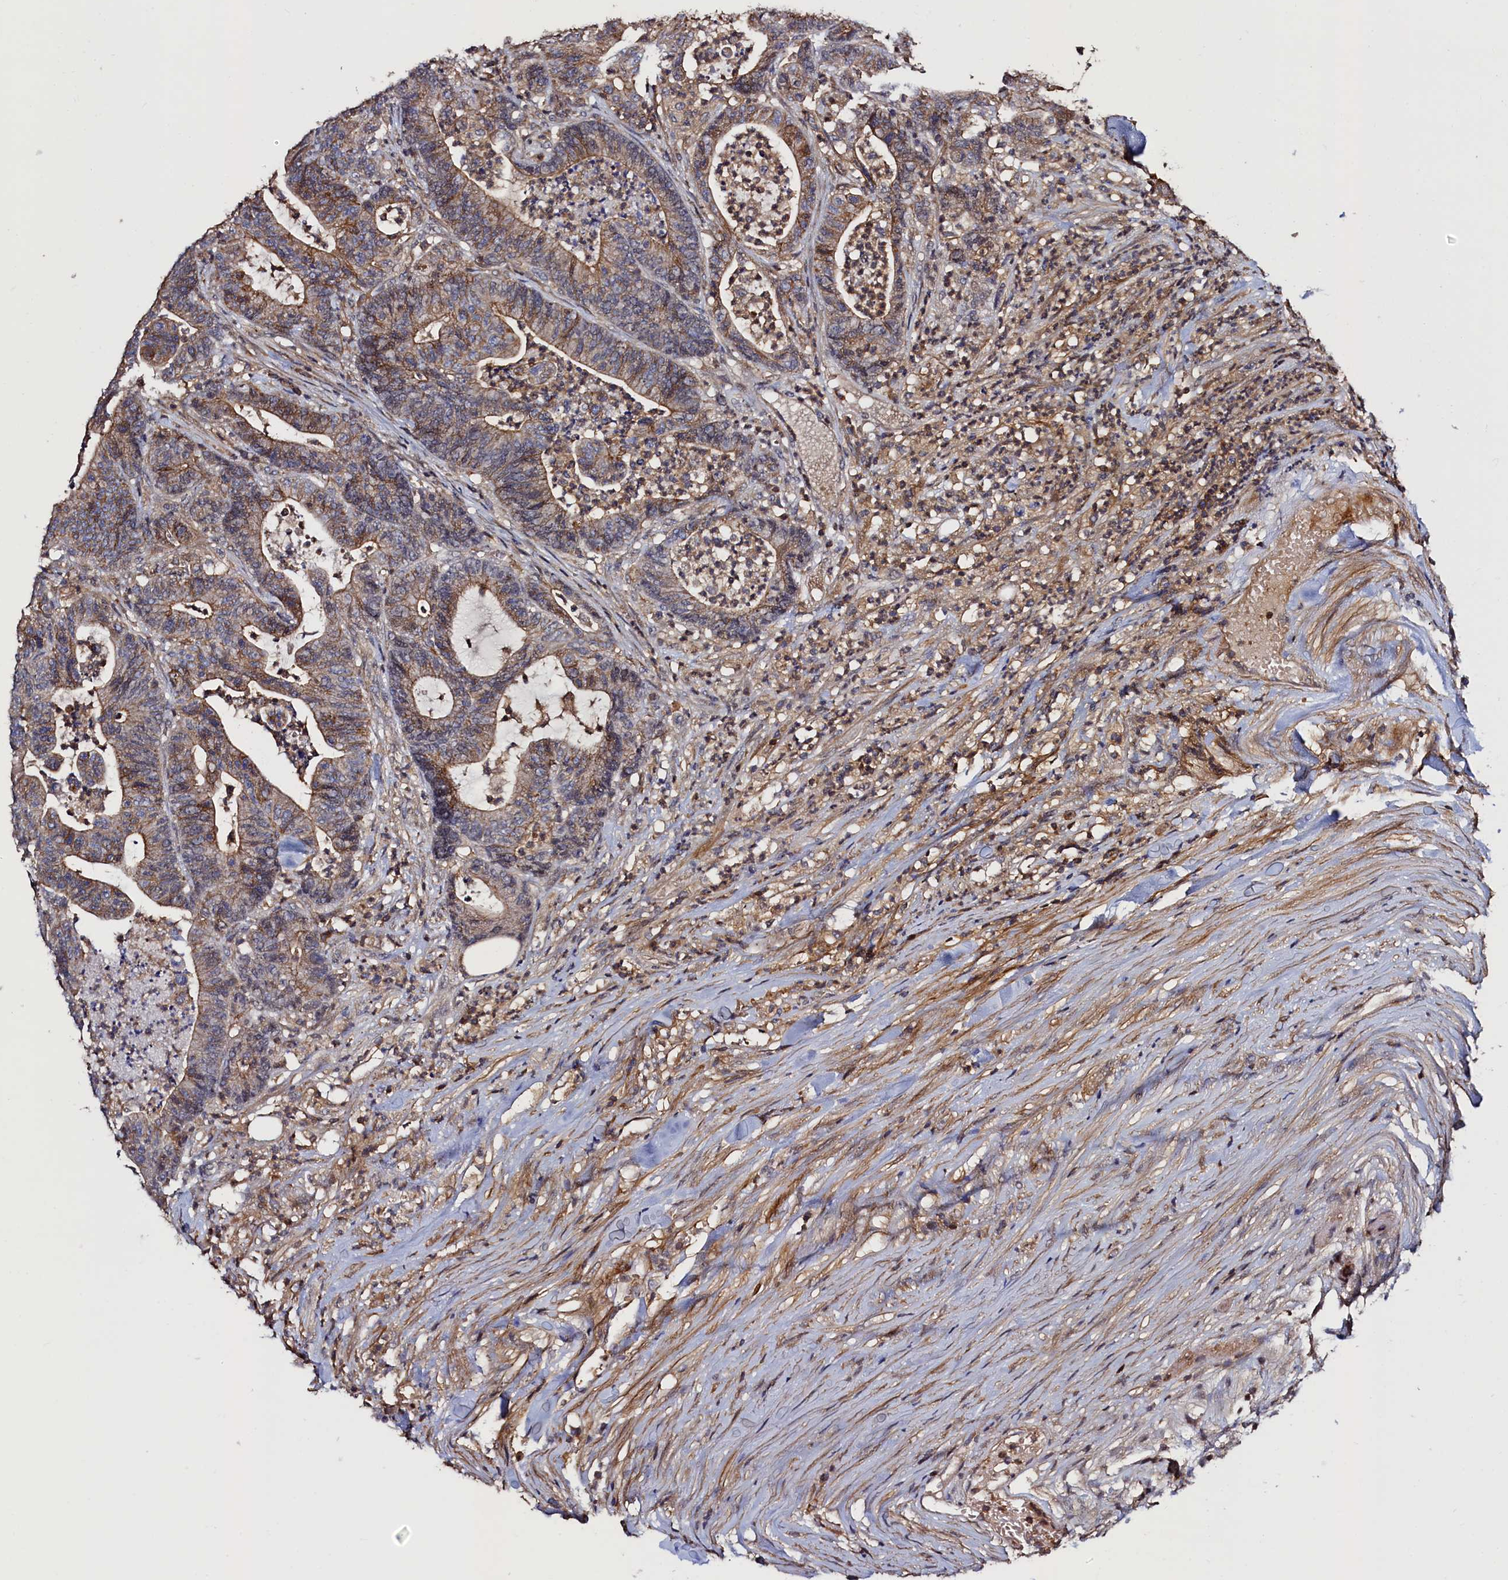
{"staining": {"intensity": "moderate", "quantity": "25%-75%", "location": "cytoplasmic/membranous"}, "tissue": "colorectal cancer", "cell_type": "Tumor cells", "image_type": "cancer", "snomed": [{"axis": "morphology", "description": "Adenocarcinoma, NOS"}, {"axis": "topography", "description": "Colon"}], "caption": "Human colorectal cancer (adenocarcinoma) stained with a protein marker shows moderate staining in tumor cells.", "gene": "DUOXA1", "patient": {"sex": "female", "age": 84}}